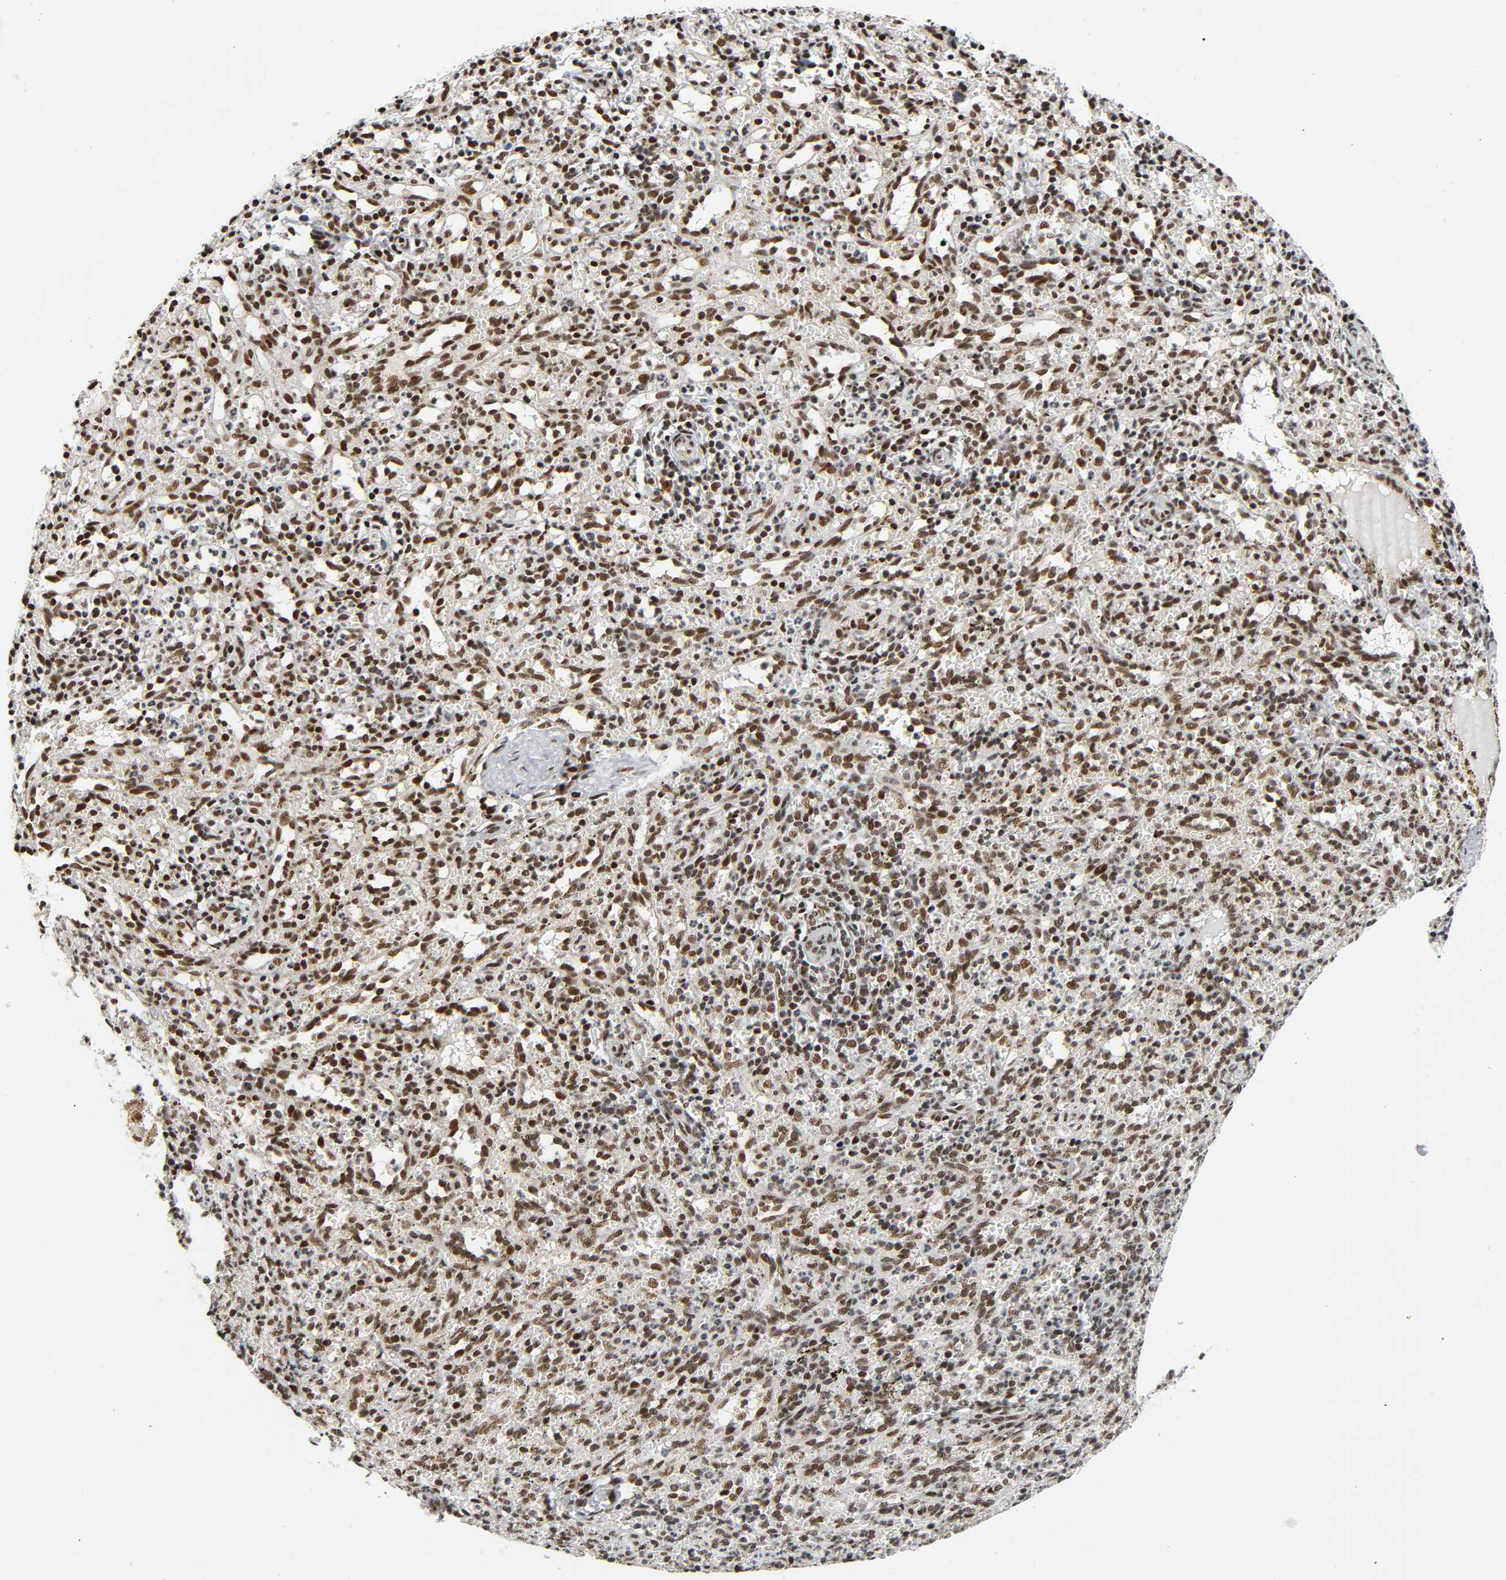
{"staining": {"intensity": "strong", "quantity": ">75%", "location": "nuclear"}, "tissue": "spleen", "cell_type": "Cells in red pulp", "image_type": "normal", "snomed": [{"axis": "morphology", "description": "Normal tissue, NOS"}, {"axis": "topography", "description": "Spleen"}], "caption": "Immunohistochemistry (IHC) staining of benign spleen, which demonstrates high levels of strong nuclear positivity in about >75% of cells in red pulp indicating strong nuclear protein expression. The staining was performed using DAB (3,3'-diaminobenzidine) (brown) for protein detection and nuclei were counterstained in hematoxylin (blue).", "gene": "CDK9", "patient": {"sex": "female", "age": 10}}